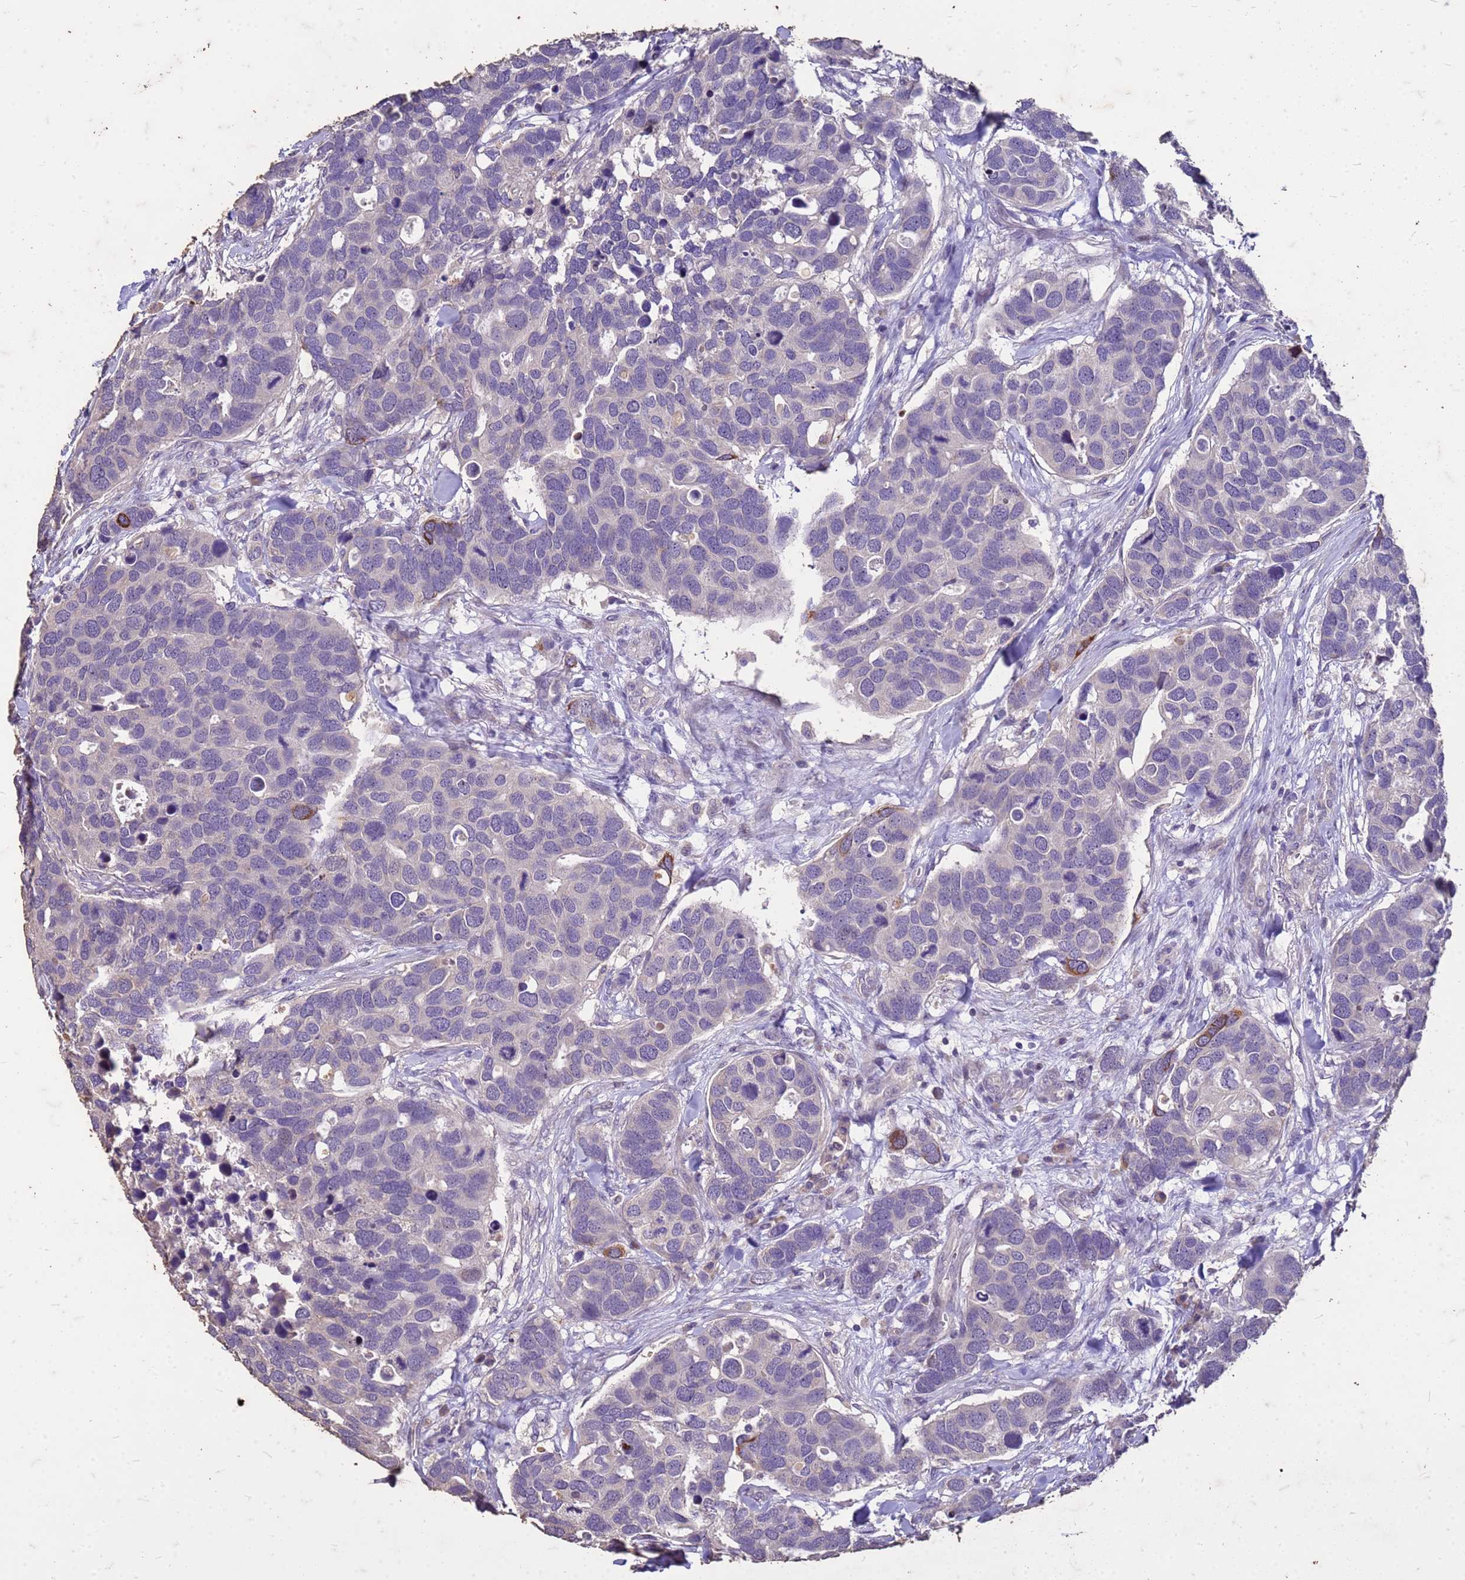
{"staining": {"intensity": "negative", "quantity": "none", "location": "none"}, "tissue": "breast cancer", "cell_type": "Tumor cells", "image_type": "cancer", "snomed": [{"axis": "morphology", "description": "Duct carcinoma"}, {"axis": "topography", "description": "Breast"}], "caption": "Tumor cells are negative for brown protein staining in breast cancer.", "gene": "FAM184B", "patient": {"sex": "female", "age": 83}}